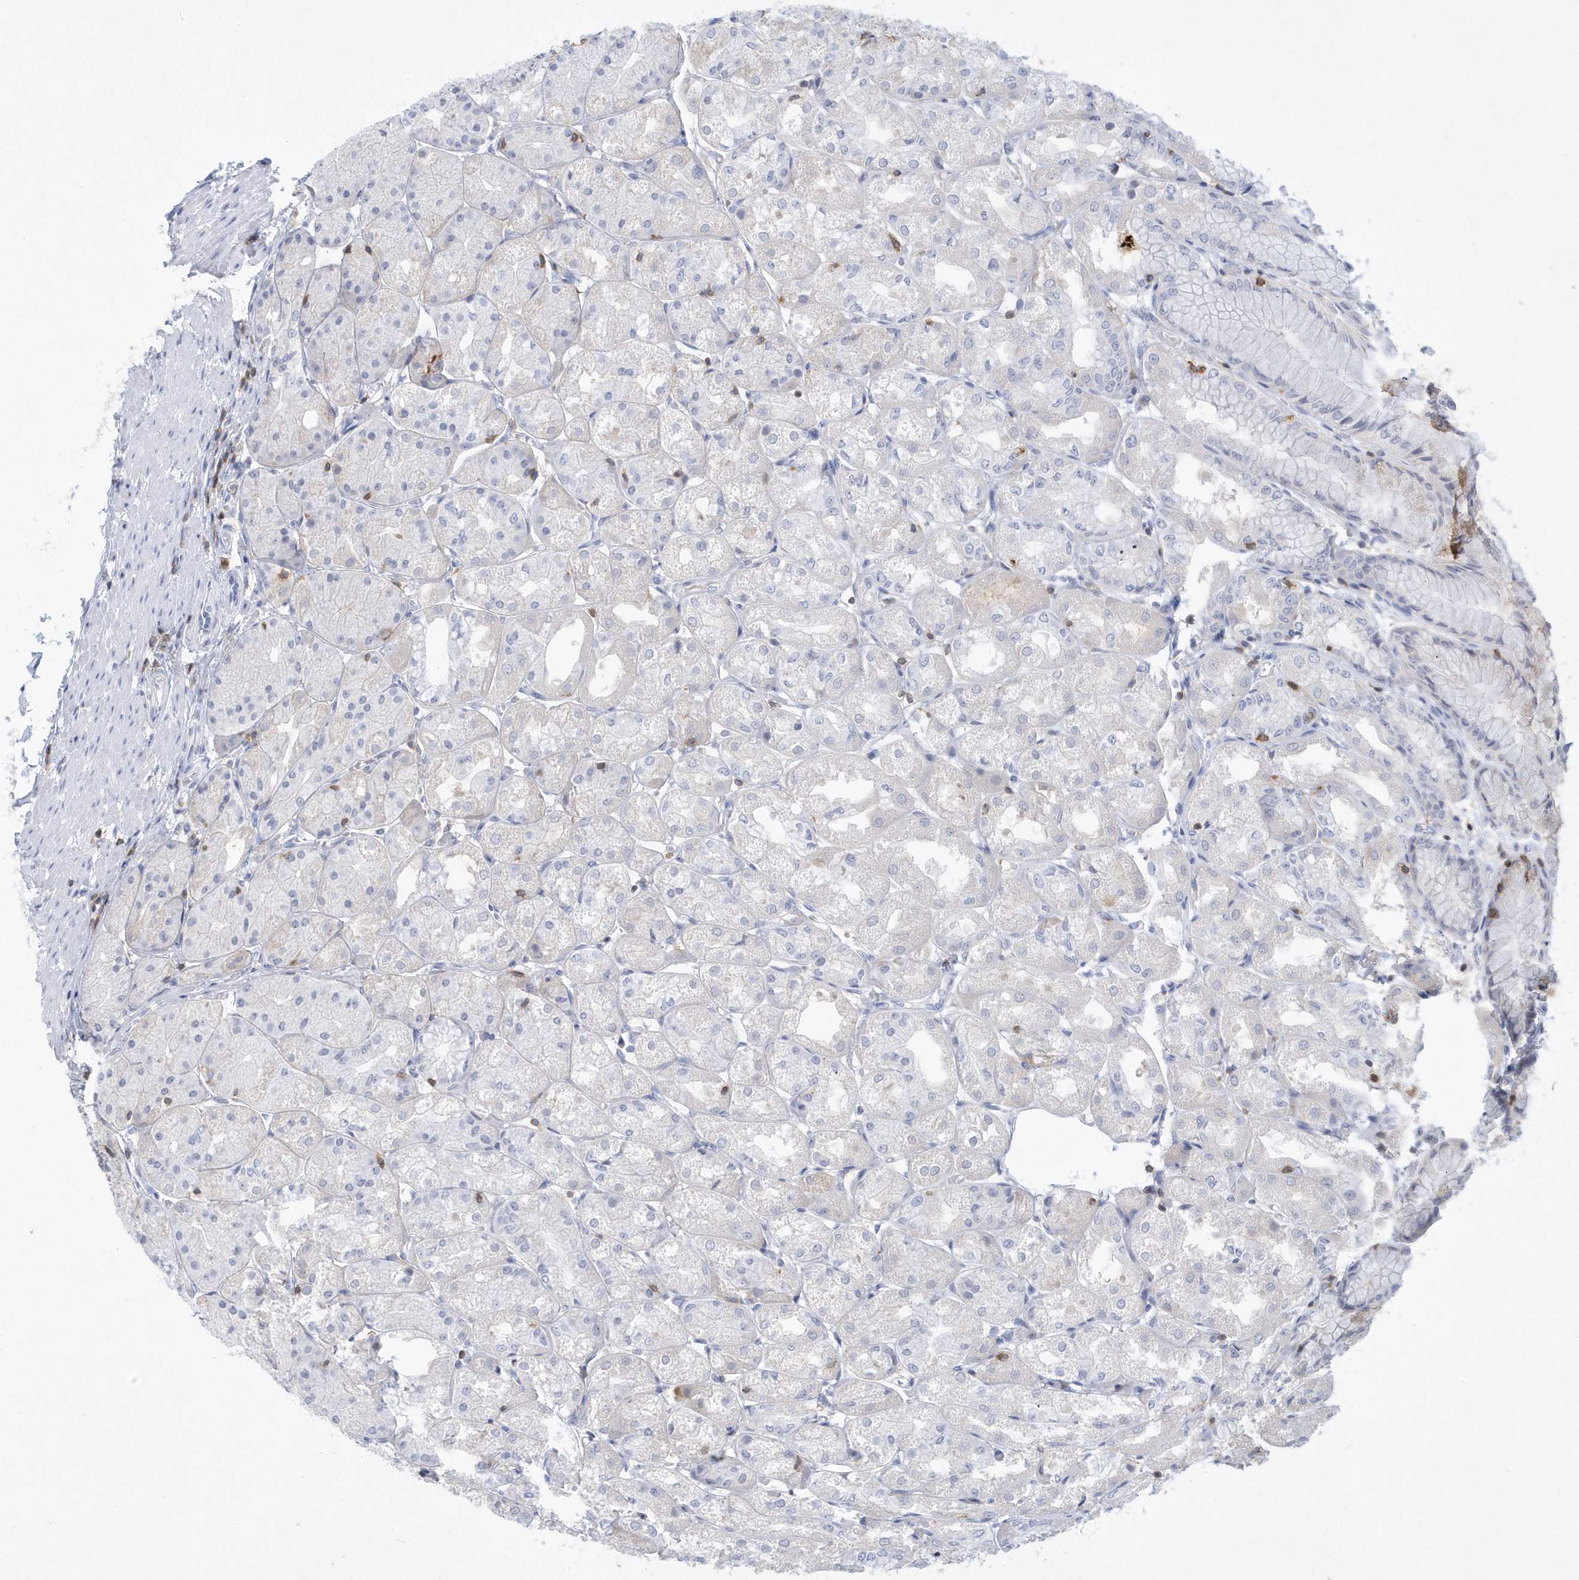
{"staining": {"intensity": "negative", "quantity": "none", "location": "none"}, "tissue": "stomach", "cell_type": "Glandular cells", "image_type": "normal", "snomed": [{"axis": "morphology", "description": "Normal tissue, NOS"}, {"axis": "topography", "description": "Stomach, upper"}], "caption": "A high-resolution micrograph shows immunohistochemistry (IHC) staining of unremarkable stomach, which shows no significant staining in glandular cells.", "gene": "PSD4", "patient": {"sex": "male", "age": 72}}